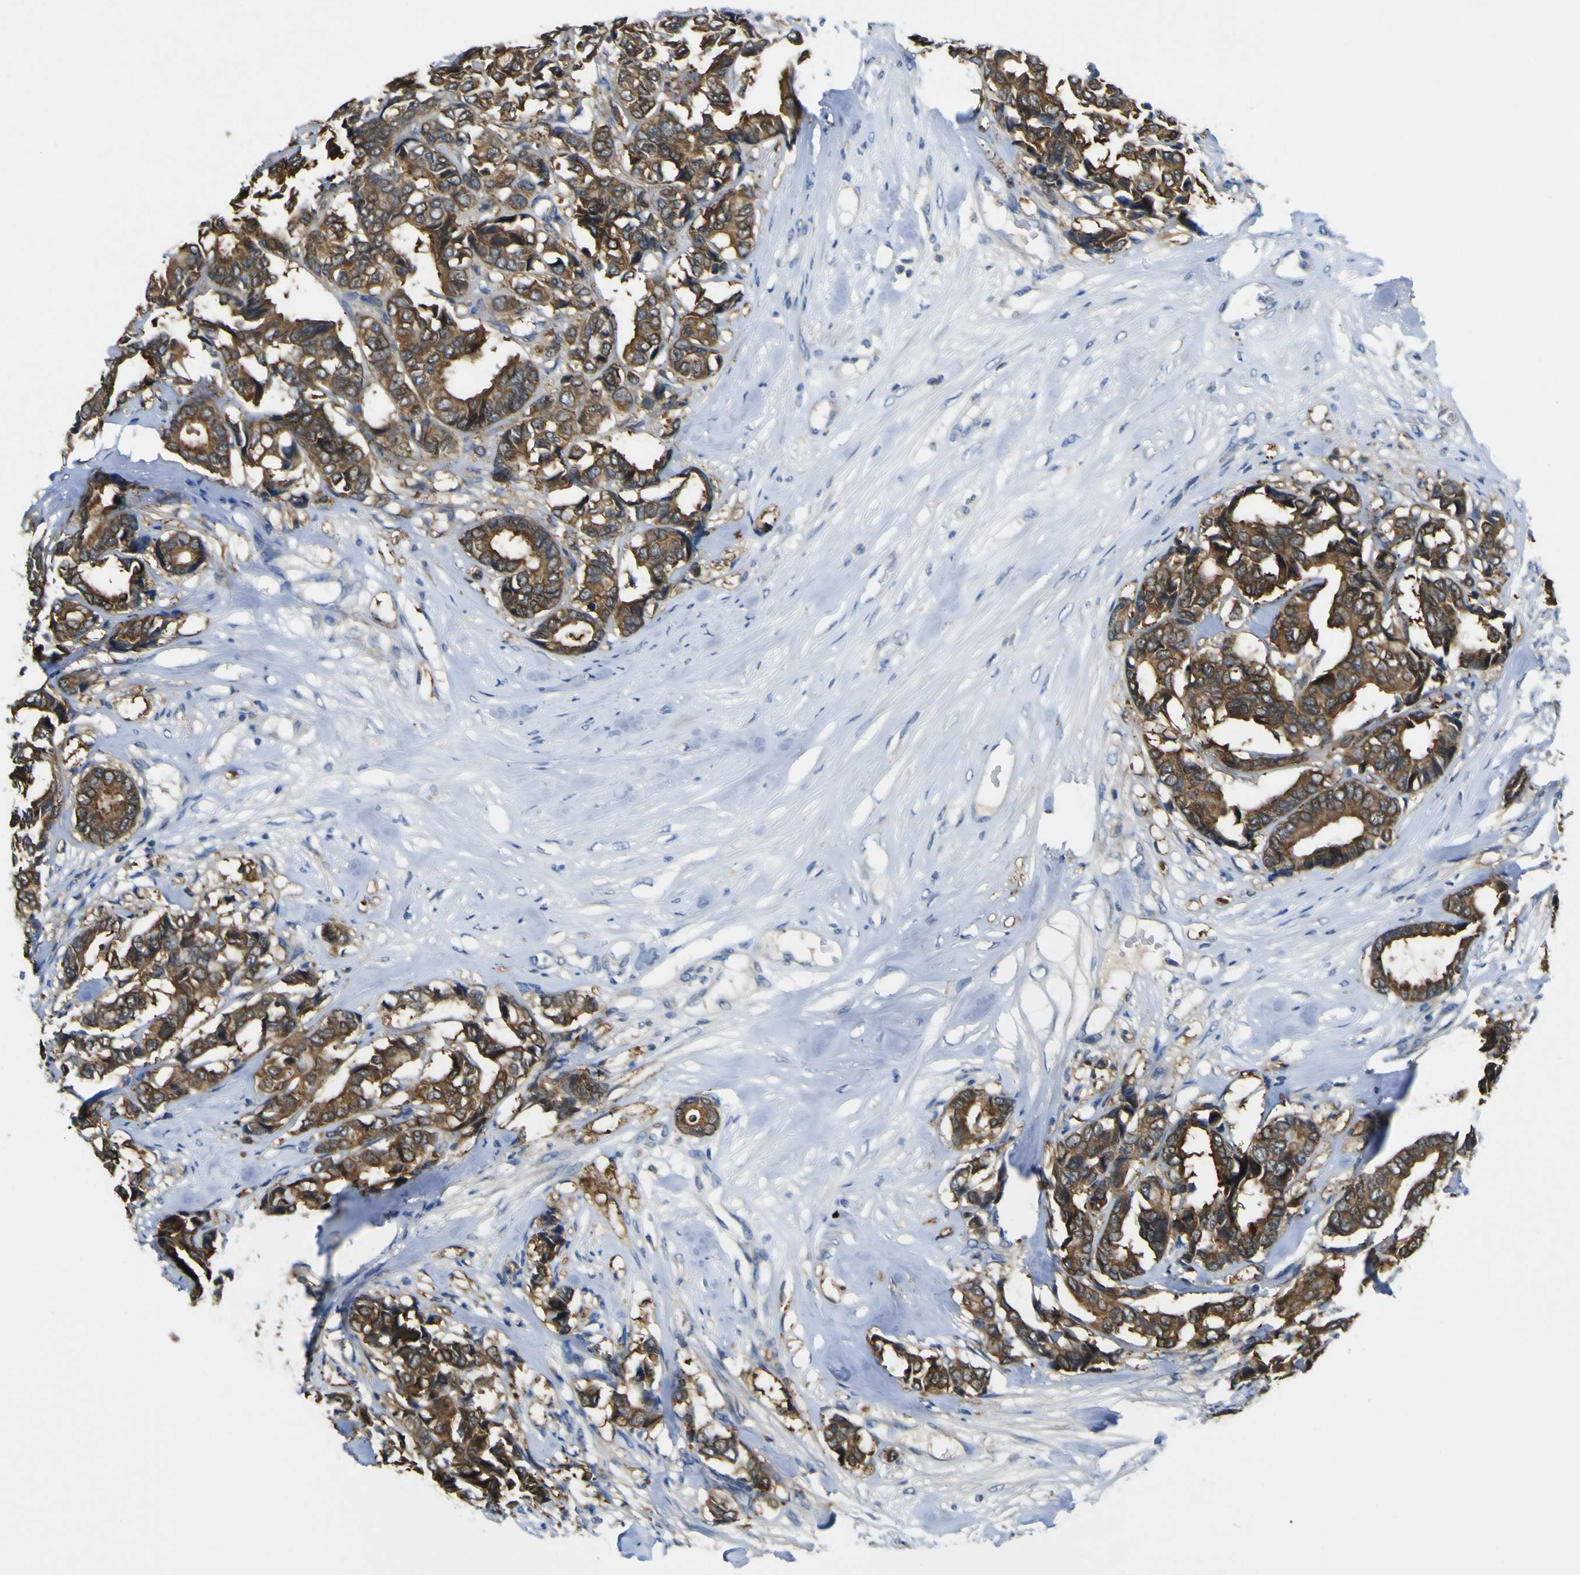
{"staining": {"intensity": "strong", "quantity": ">75%", "location": "cytoplasmic/membranous"}, "tissue": "breast cancer", "cell_type": "Tumor cells", "image_type": "cancer", "snomed": [{"axis": "morphology", "description": "Duct carcinoma"}, {"axis": "topography", "description": "Breast"}], "caption": "A brown stain labels strong cytoplasmic/membranous staining of a protein in human breast cancer (infiltrating ductal carcinoma) tumor cells. Ihc stains the protein of interest in brown and the nuclei are stained blue.", "gene": "EML2", "patient": {"sex": "female", "age": 87}}